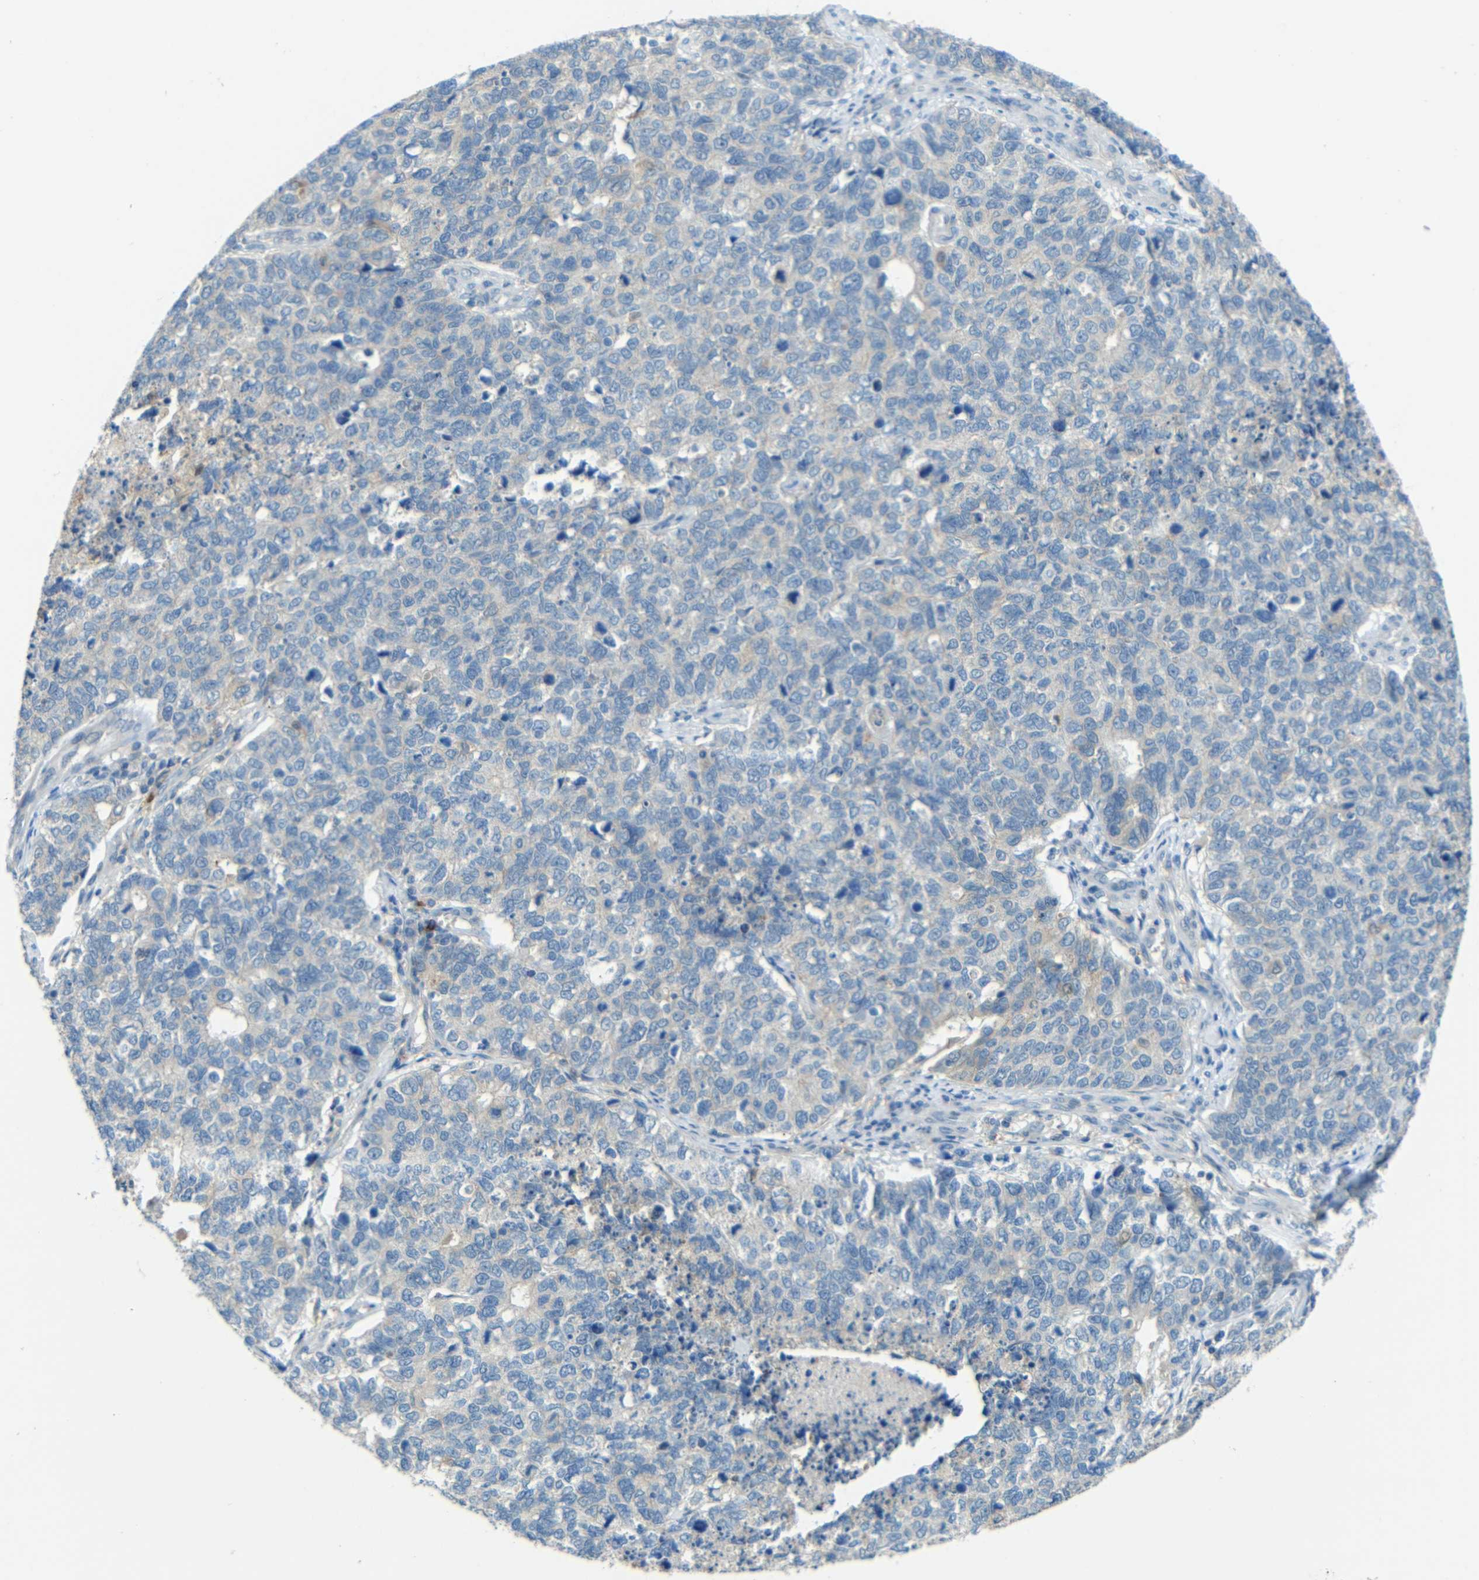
{"staining": {"intensity": "negative", "quantity": "none", "location": "none"}, "tissue": "cervical cancer", "cell_type": "Tumor cells", "image_type": "cancer", "snomed": [{"axis": "morphology", "description": "Squamous cell carcinoma, NOS"}, {"axis": "topography", "description": "Cervix"}], "caption": "Cervical cancer (squamous cell carcinoma) was stained to show a protein in brown. There is no significant staining in tumor cells.", "gene": "CYP26B1", "patient": {"sex": "female", "age": 63}}